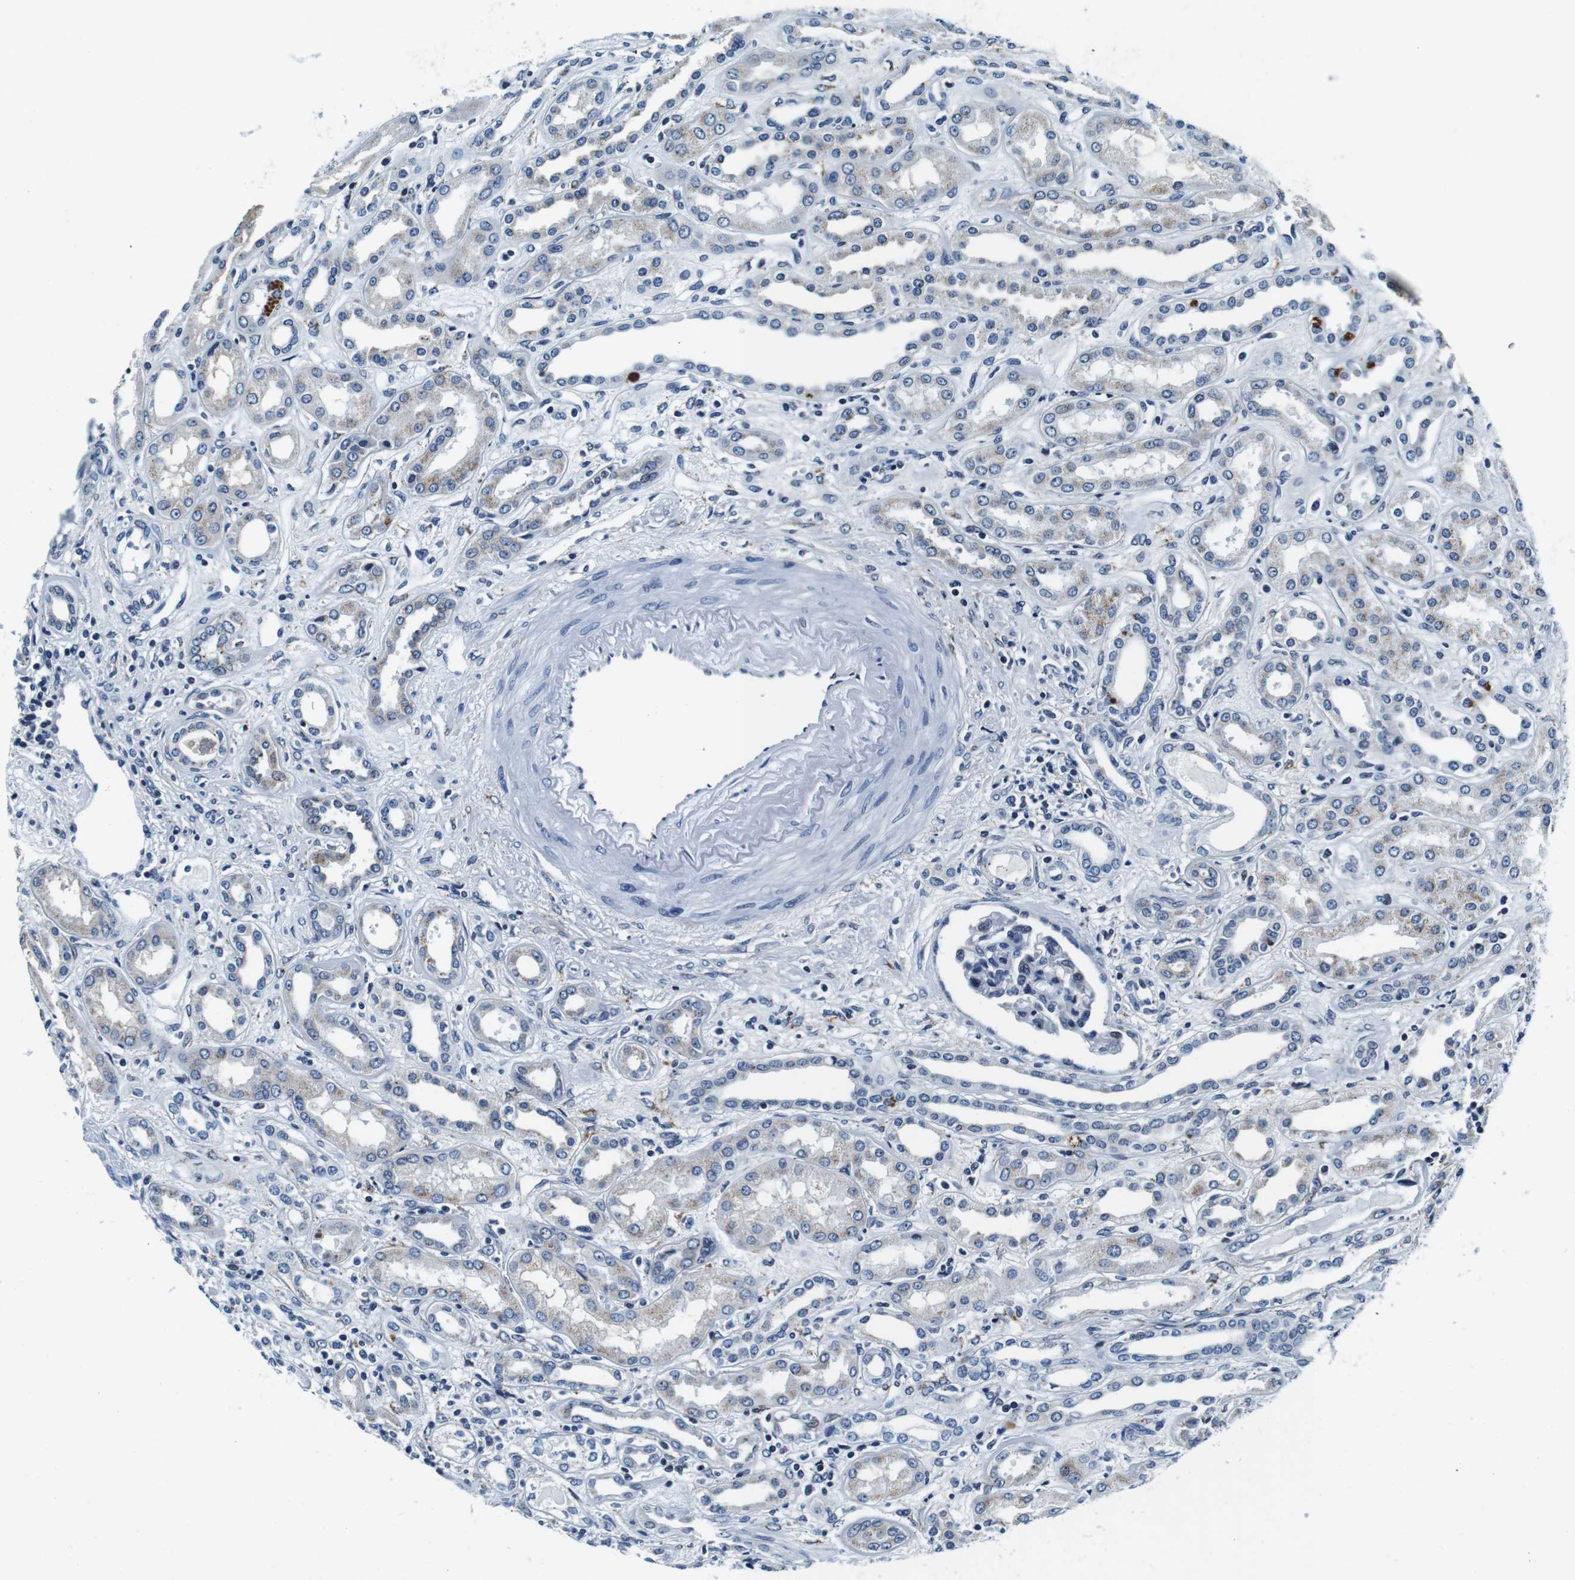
{"staining": {"intensity": "negative", "quantity": "none", "location": "none"}, "tissue": "kidney", "cell_type": "Cells in glomeruli", "image_type": "normal", "snomed": [{"axis": "morphology", "description": "Normal tissue, NOS"}, {"axis": "topography", "description": "Kidney"}], "caption": "Immunohistochemistry photomicrograph of unremarkable kidney stained for a protein (brown), which exhibits no positivity in cells in glomeruli. (Immunohistochemistry (ihc), brightfield microscopy, high magnification).", "gene": "FAR2", "patient": {"sex": "male", "age": 59}}